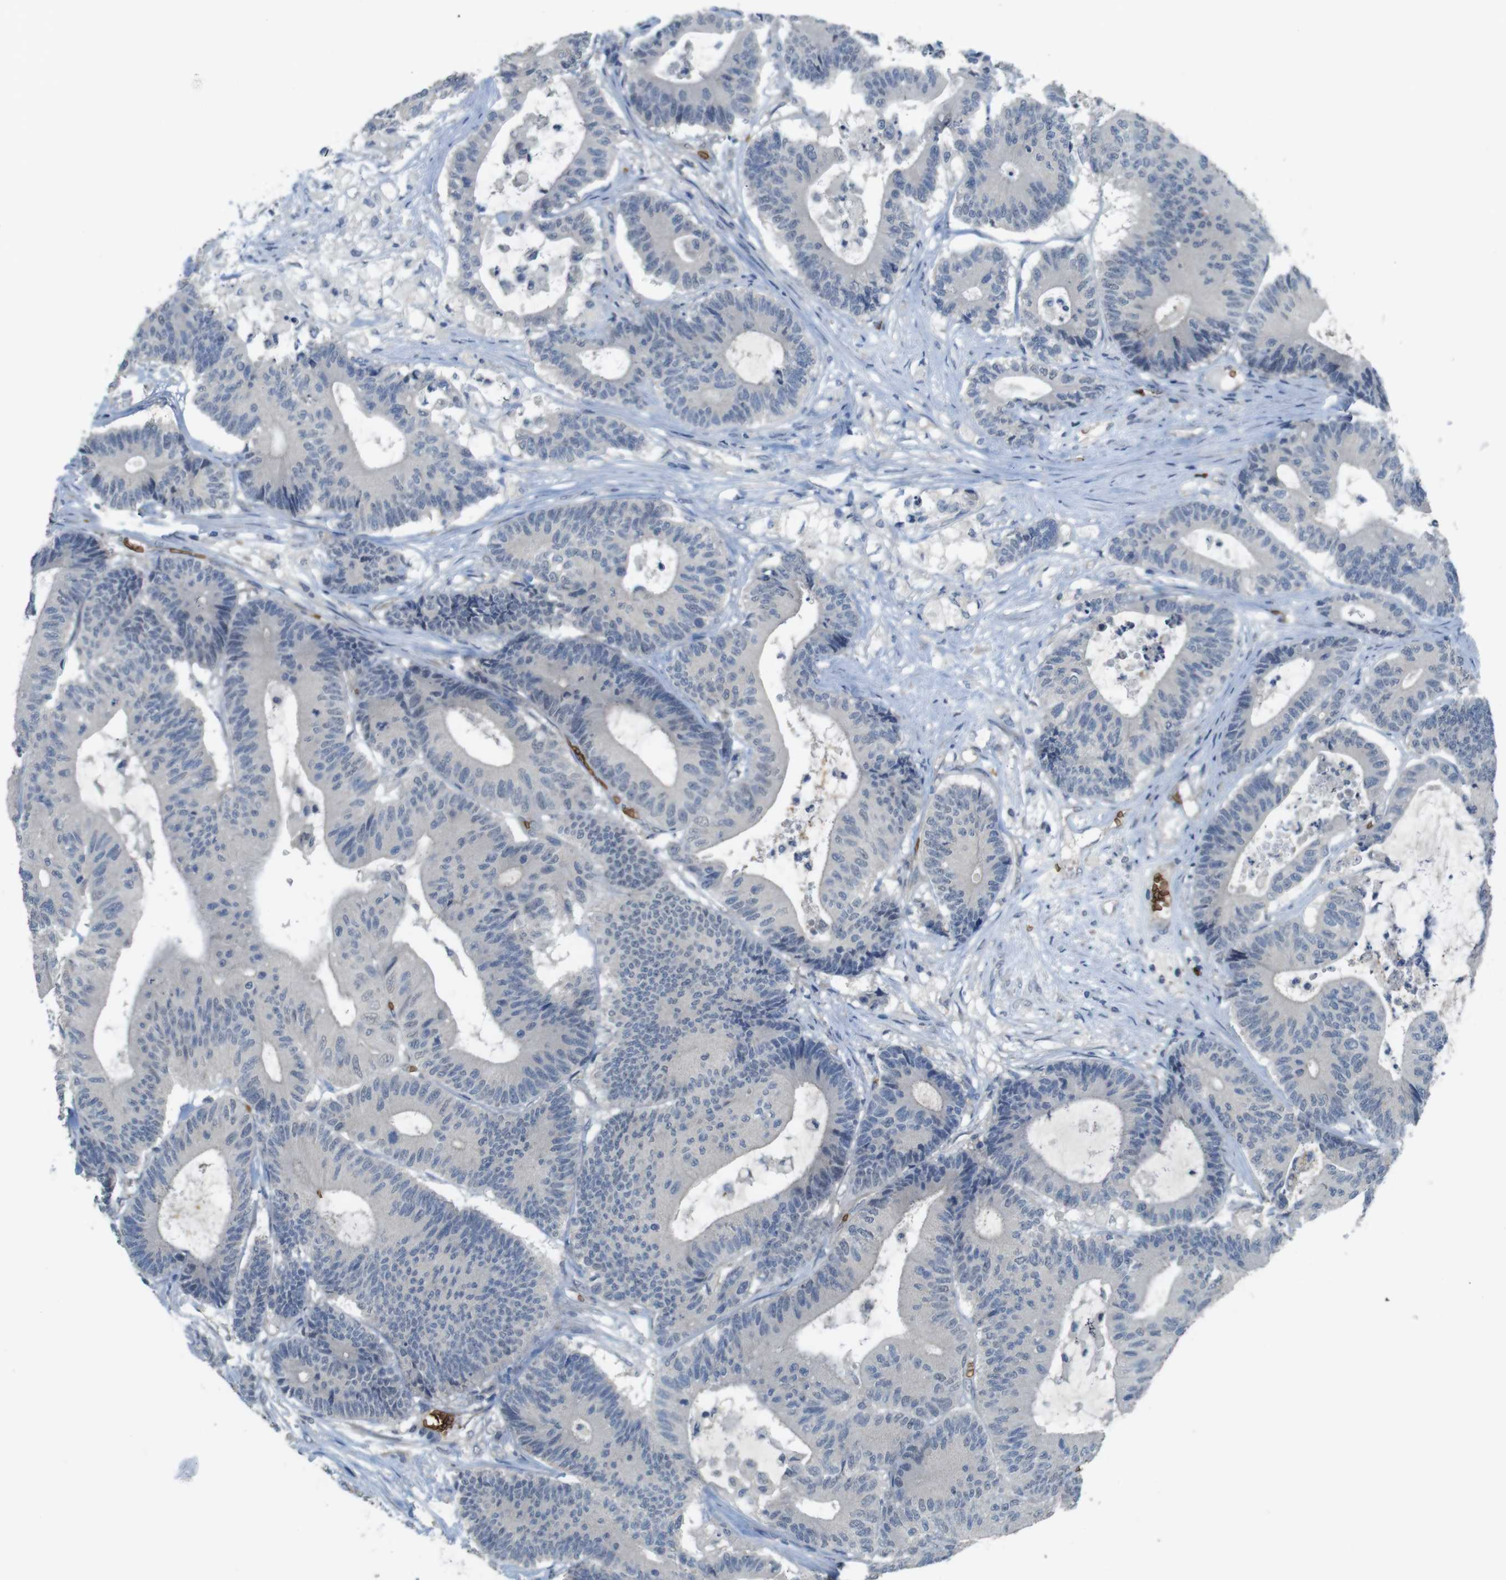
{"staining": {"intensity": "negative", "quantity": "none", "location": "none"}, "tissue": "colorectal cancer", "cell_type": "Tumor cells", "image_type": "cancer", "snomed": [{"axis": "morphology", "description": "Adenocarcinoma, NOS"}, {"axis": "topography", "description": "Colon"}], "caption": "Immunohistochemistry histopathology image of colorectal adenocarcinoma stained for a protein (brown), which reveals no expression in tumor cells. The staining is performed using DAB (3,3'-diaminobenzidine) brown chromogen with nuclei counter-stained in using hematoxylin.", "gene": "GYPA", "patient": {"sex": "female", "age": 84}}